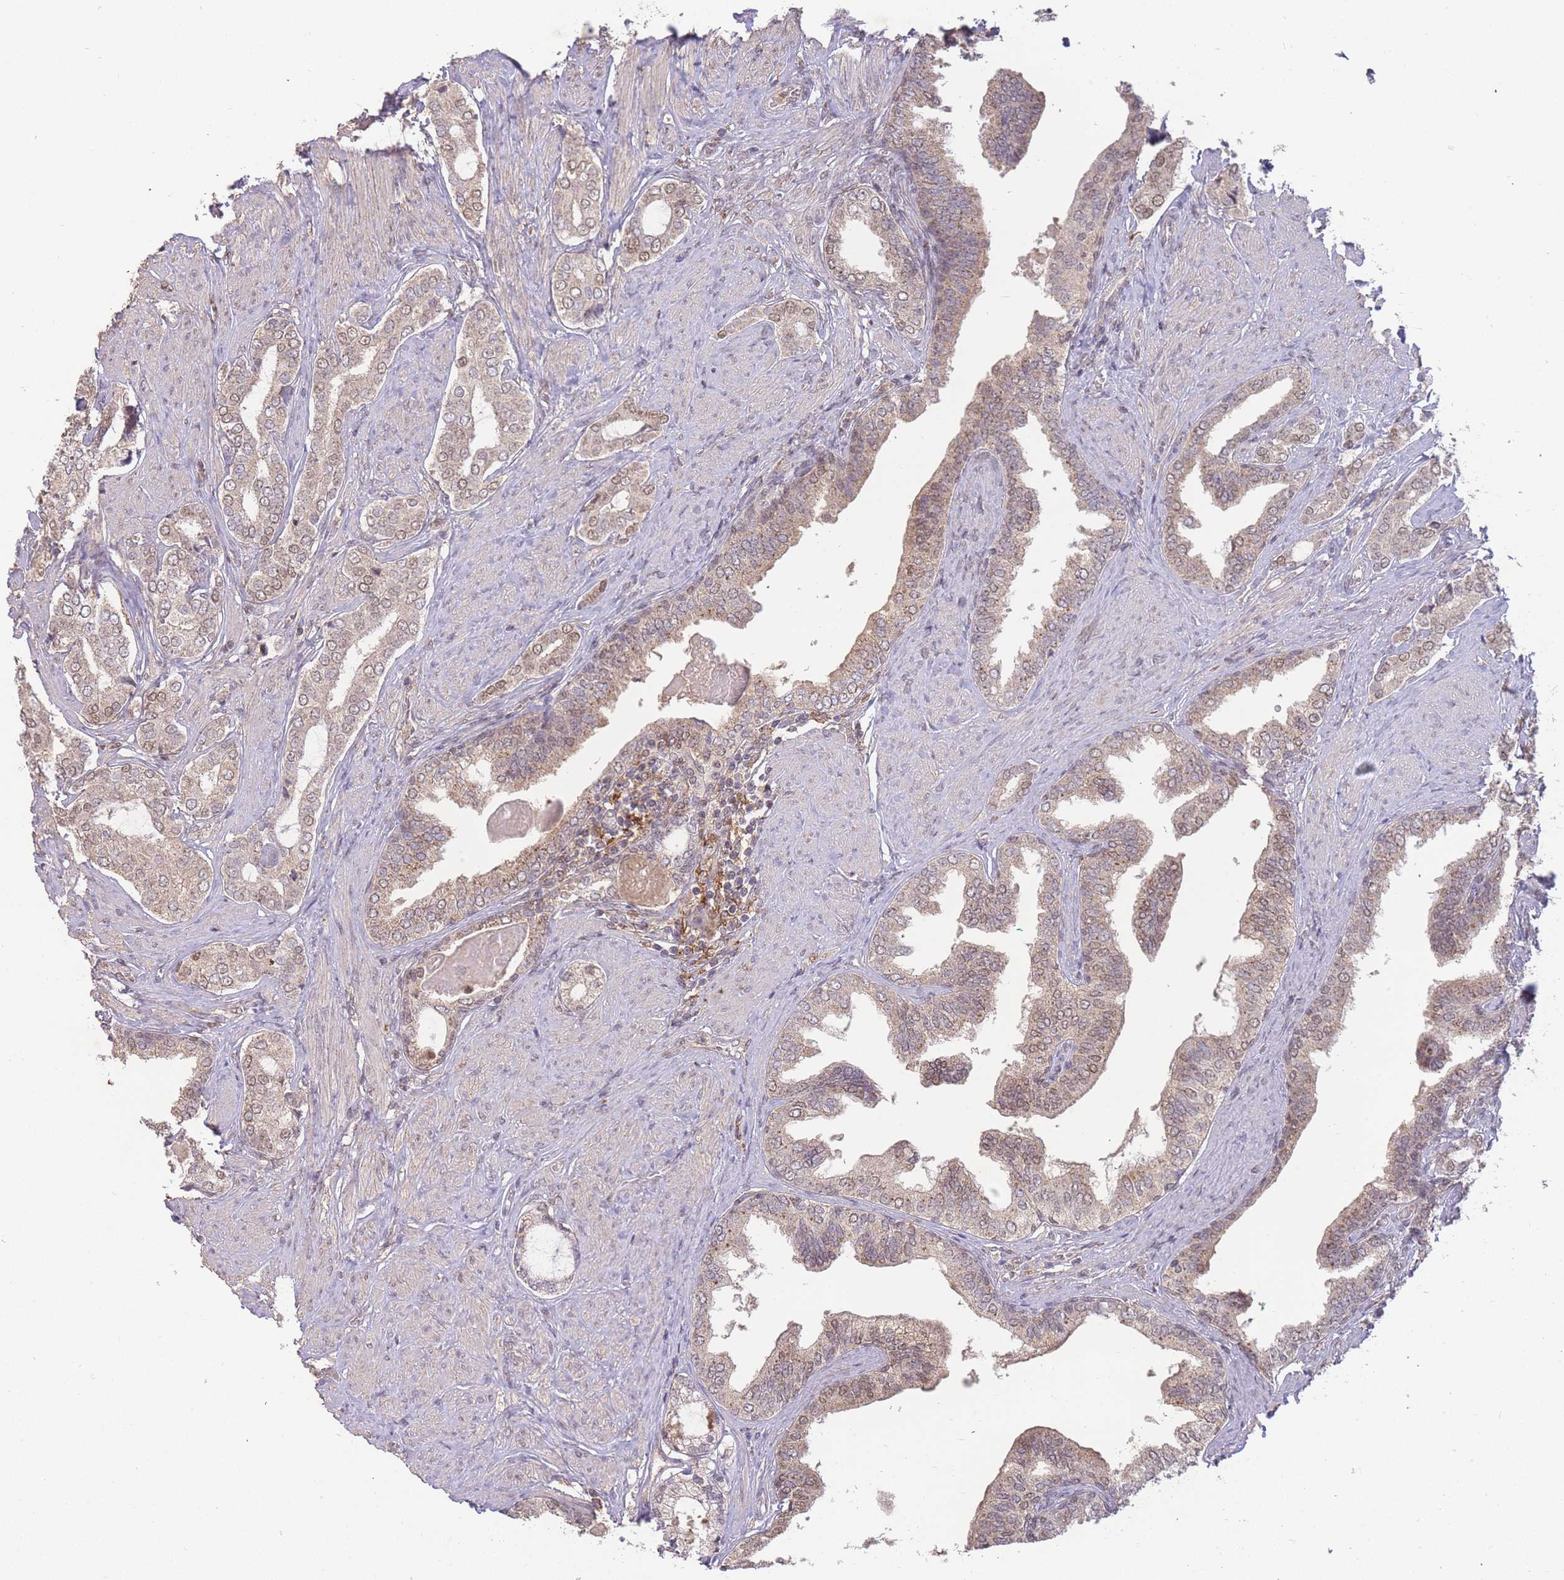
{"staining": {"intensity": "weak", "quantity": "<25%", "location": "cytoplasmic/membranous,nuclear"}, "tissue": "prostate cancer", "cell_type": "Tumor cells", "image_type": "cancer", "snomed": [{"axis": "morphology", "description": "Adenocarcinoma, High grade"}, {"axis": "topography", "description": "Prostate"}], "caption": "Immunohistochemistry of human adenocarcinoma (high-grade) (prostate) reveals no staining in tumor cells. (DAB immunohistochemistry visualized using brightfield microscopy, high magnification).", "gene": "RNF144B", "patient": {"sex": "male", "age": 71}}